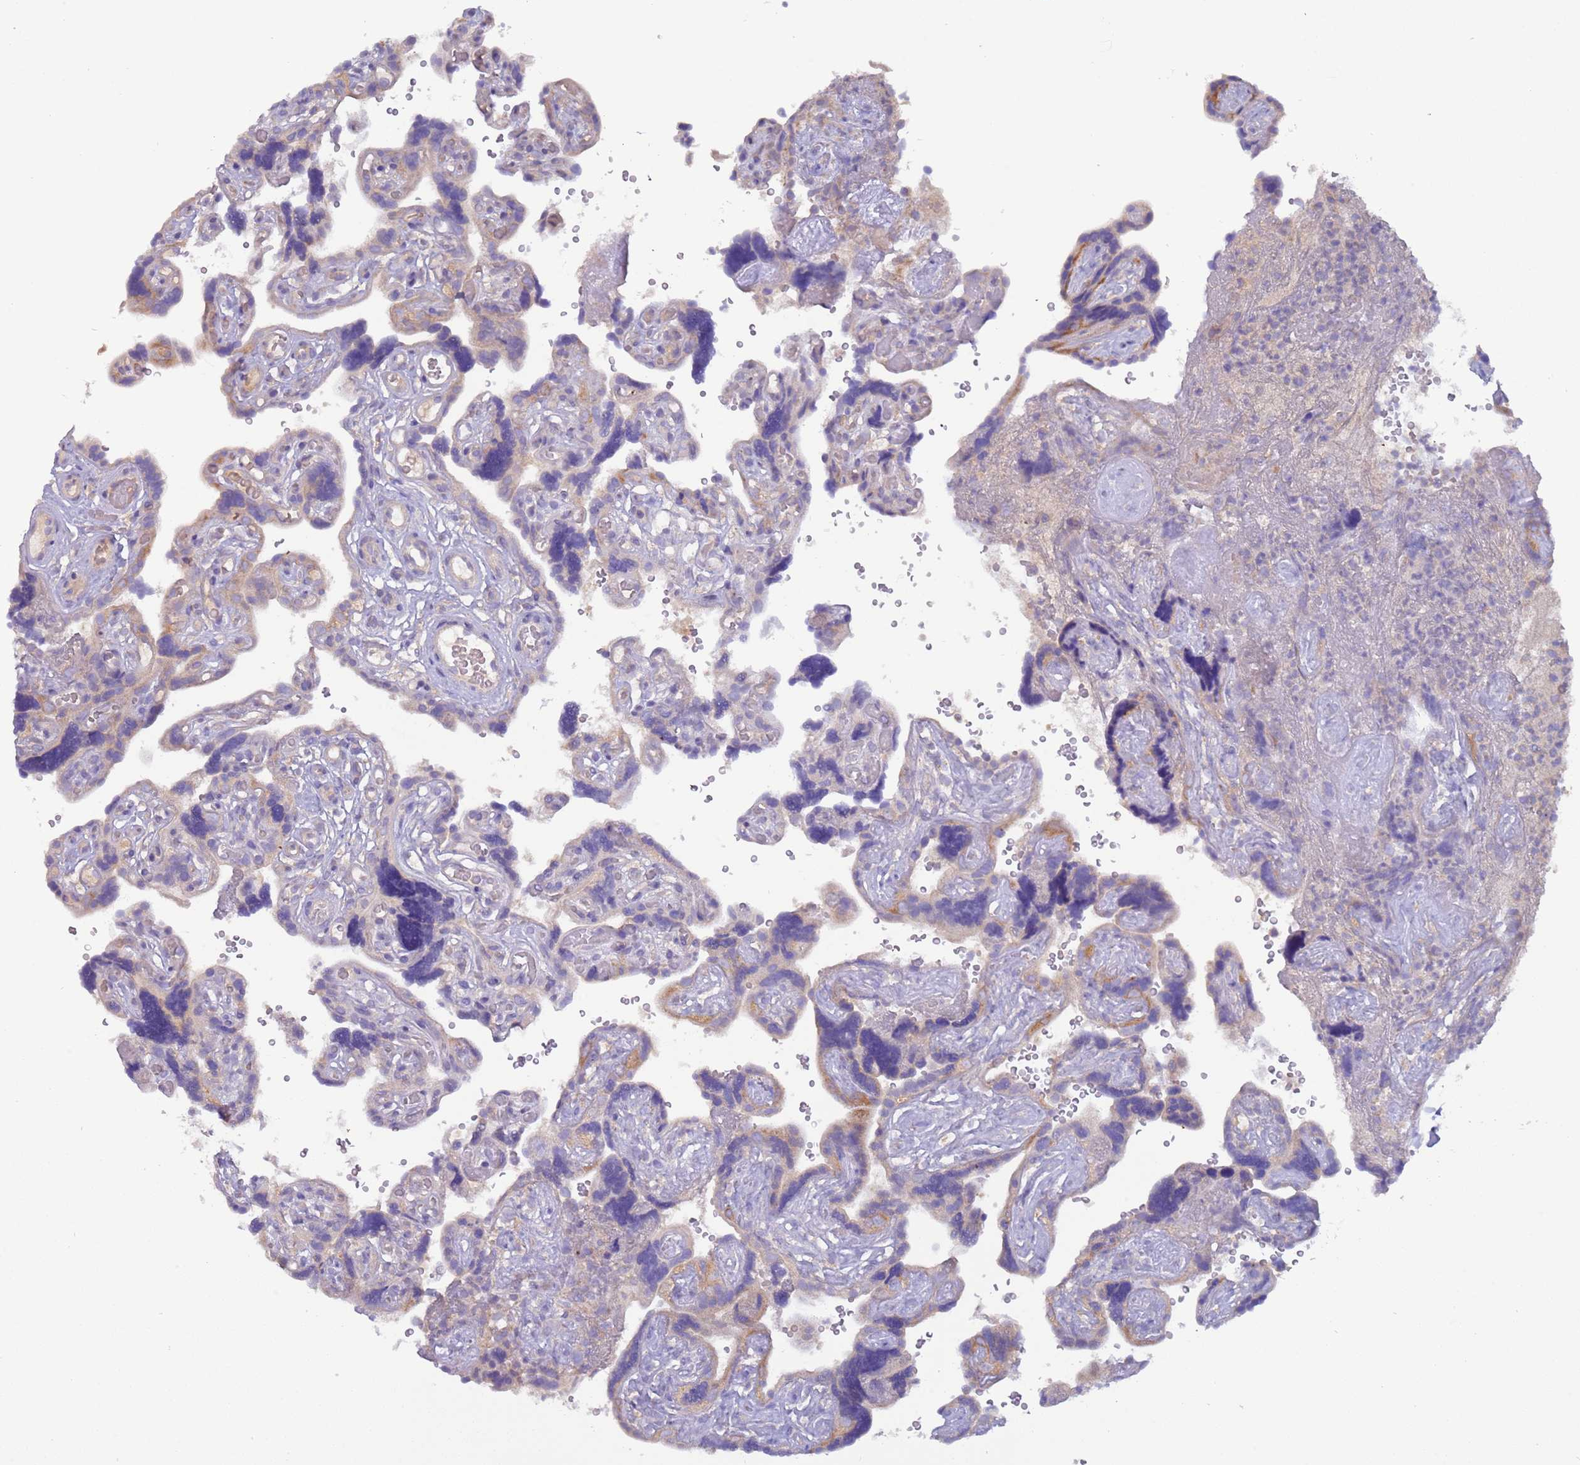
{"staining": {"intensity": "negative", "quantity": "none", "location": "none"}, "tissue": "placenta", "cell_type": "Decidual cells", "image_type": "normal", "snomed": [{"axis": "morphology", "description": "Normal tissue, NOS"}, {"axis": "topography", "description": "Placenta"}], "caption": "Image shows no significant protein expression in decidual cells of benign placenta. (DAB (3,3'-diaminobenzidine) immunohistochemistry with hematoxylin counter stain).", "gene": "UQCRQ", "patient": {"sex": "female", "age": 30}}